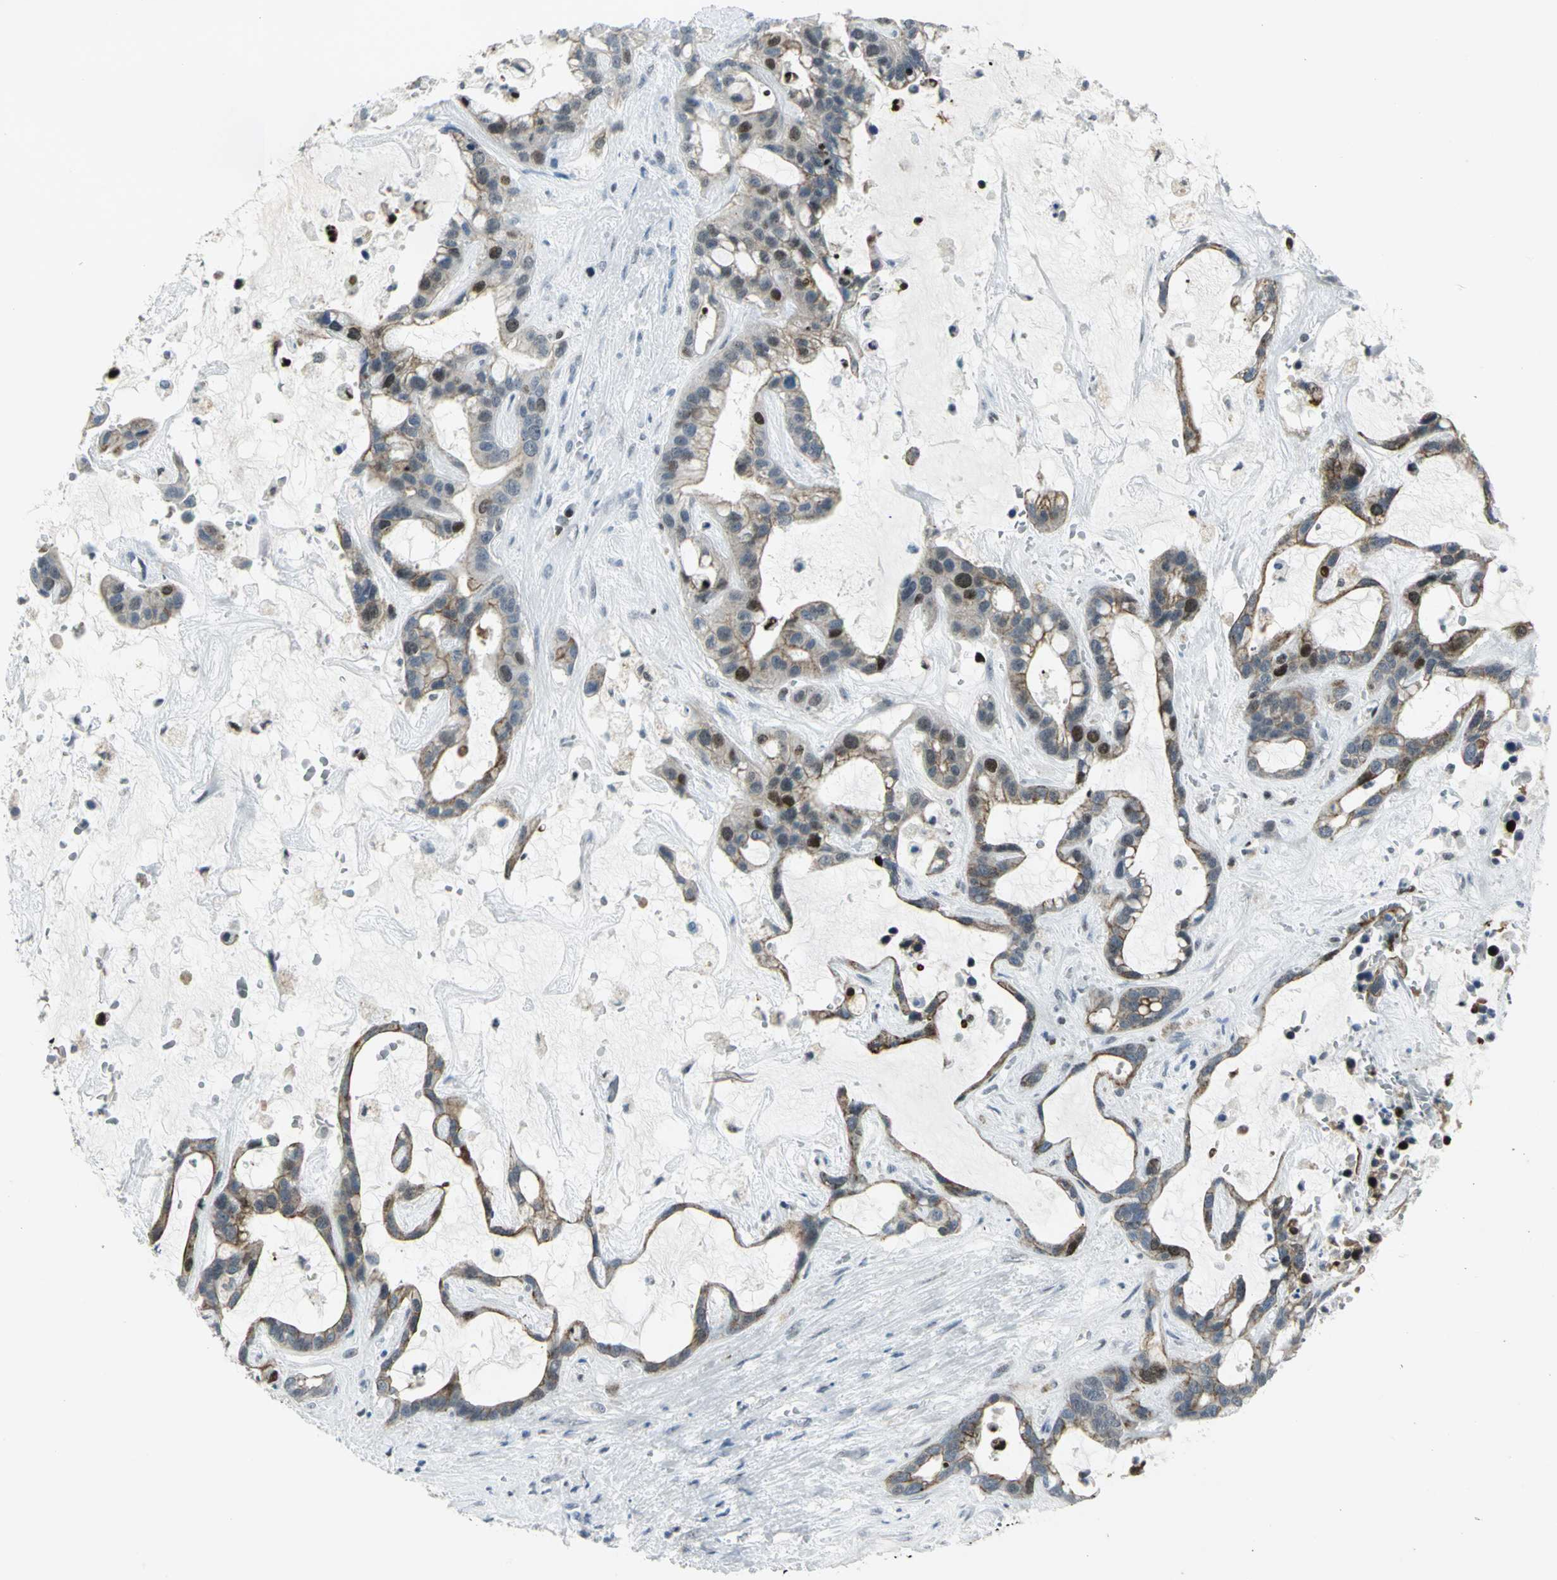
{"staining": {"intensity": "moderate", "quantity": "<25%", "location": "nuclear"}, "tissue": "liver cancer", "cell_type": "Tumor cells", "image_type": "cancer", "snomed": [{"axis": "morphology", "description": "Cholangiocarcinoma"}, {"axis": "topography", "description": "Liver"}], "caption": "Tumor cells exhibit moderate nuclear expression in approximately <25% of cells in liver cancer (cholangiocarcinoma). The protein is shown in brown color, while the nuclei are stained blue.", "gene": "RPA1", "patient": {"sex": "female", "age": 65}}